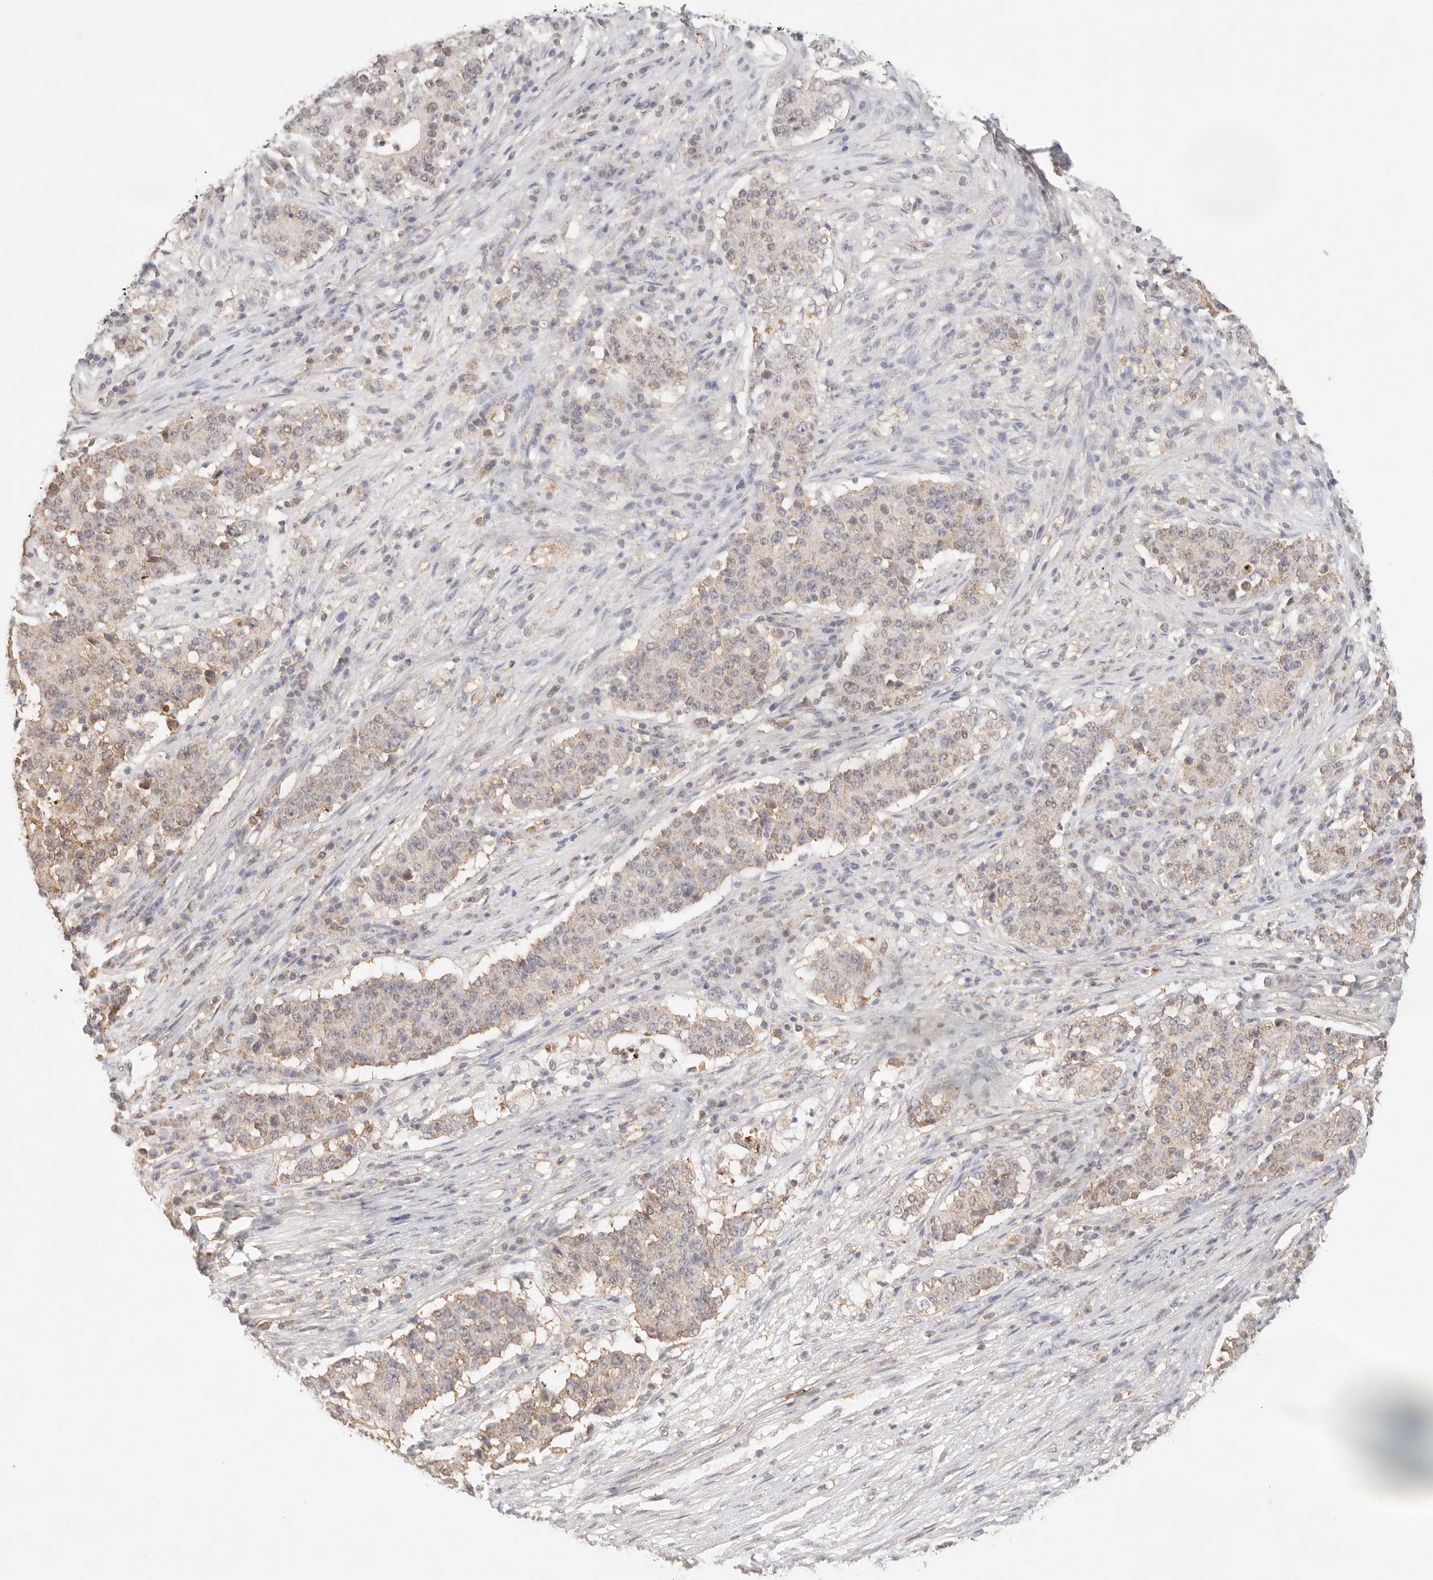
{"staining": {"intensity": "weak", "quantity": "<25%", "location": "cytoplasmic/membranous"}, "tissue": "stomach cancer", "cell_type": "Tumor cells", "image_type": "cancer", "snomed": [{"axis": "morphology", "description": "Adenocarcinoma, NOS"}, {"axis": "topography", "description": "Stomach"}], "caption": "Human adenocarcinoma (stomach) stained for a protein using immunohistochemistry (IHC) demonstrates no positivity in tumor cells.", "gene": "IL1R2", "patient": {"sex": "male", "age": 59}}